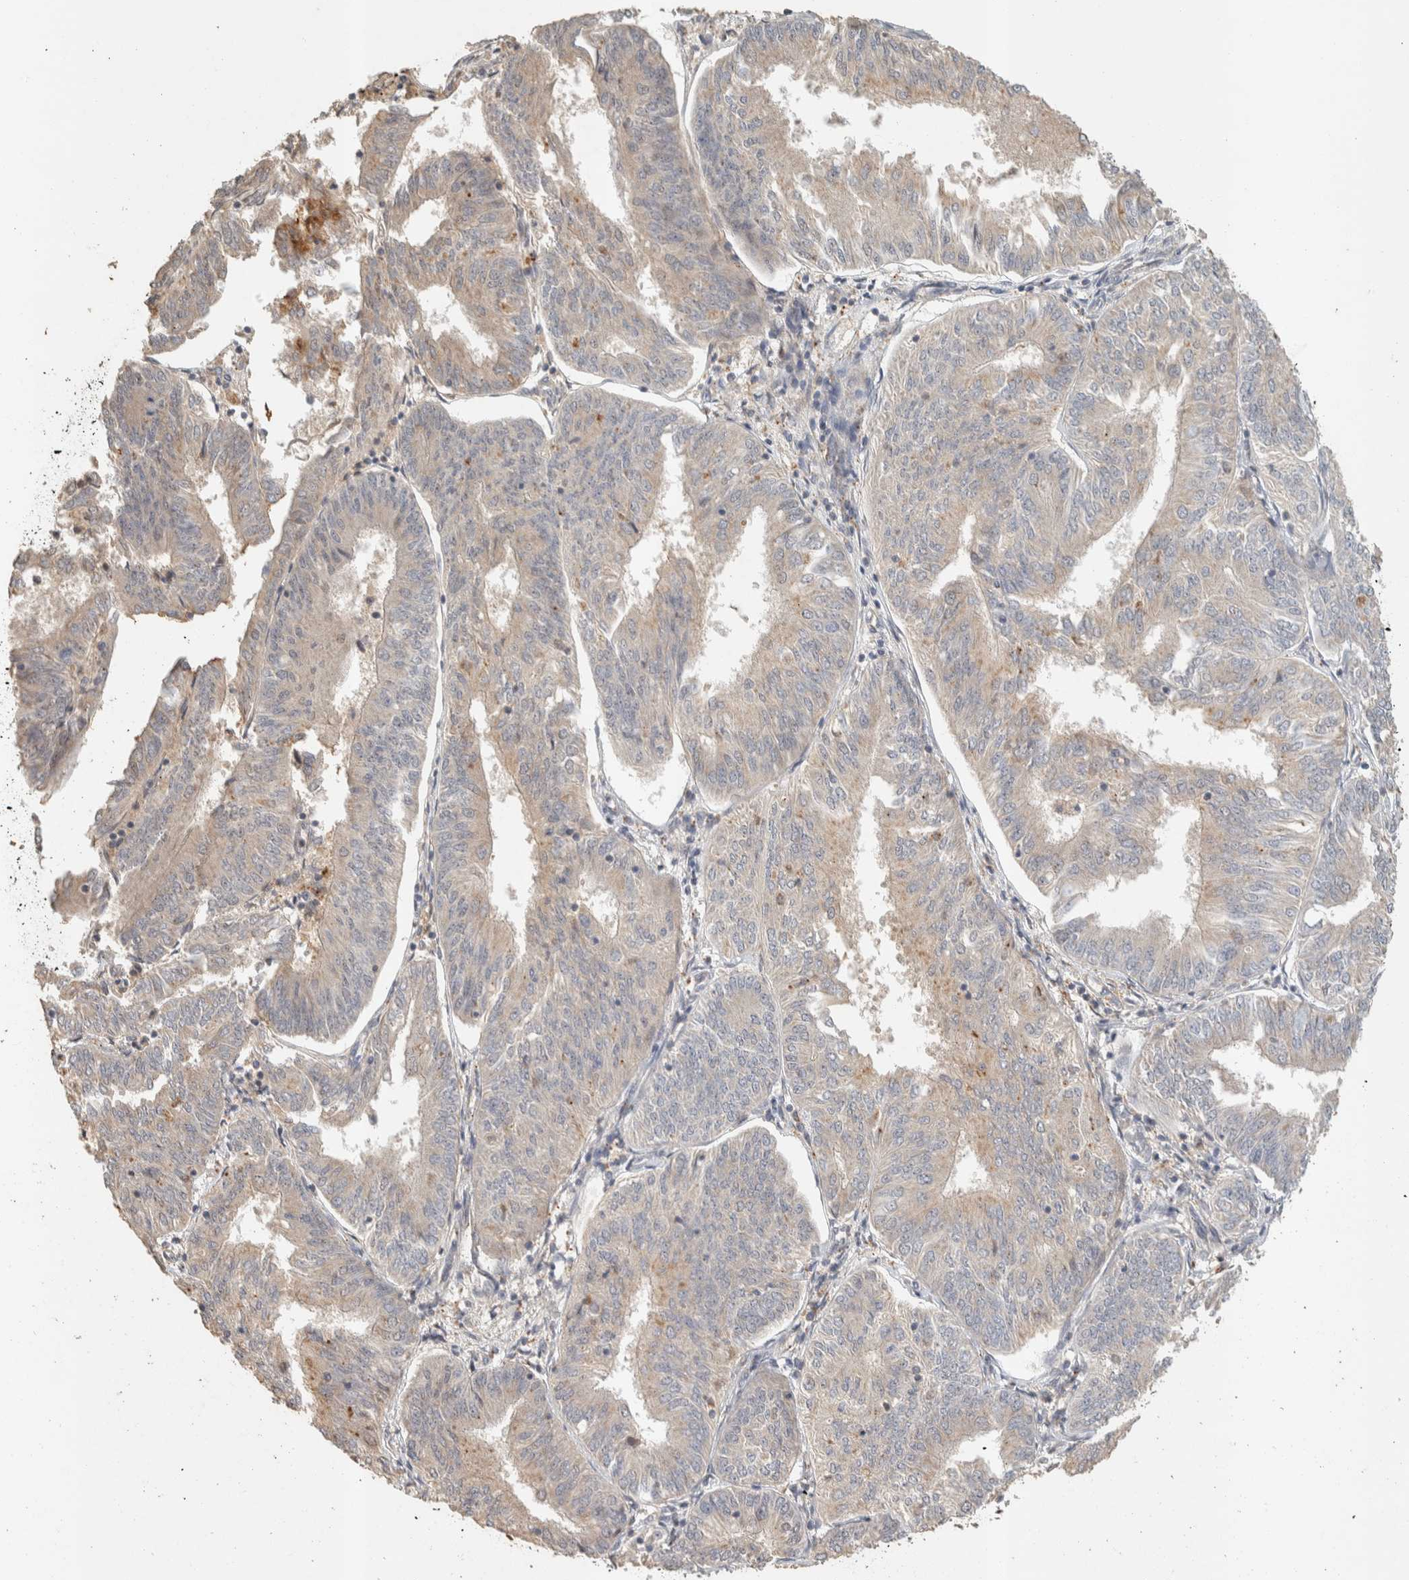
{"staining": {"intensity": "negative", "quantity": "none", "location": "none"}, "tissue": "endometrial cancer", "cell_type": "Tumor cells", "image_type": "cancer", "snomed": [{"axis": "morphology", "description": "Adenocarcinoma, NOS"}, {"axis": "topography", "description": "Endometrium"}], "caption": "A high-resolution image shows immunohistochemistry staining of endometrial cancer, which exhibits no significant expression in tumor cells.", "gene": "ITPA", "patient": {"sex": "female", "age": 58}}